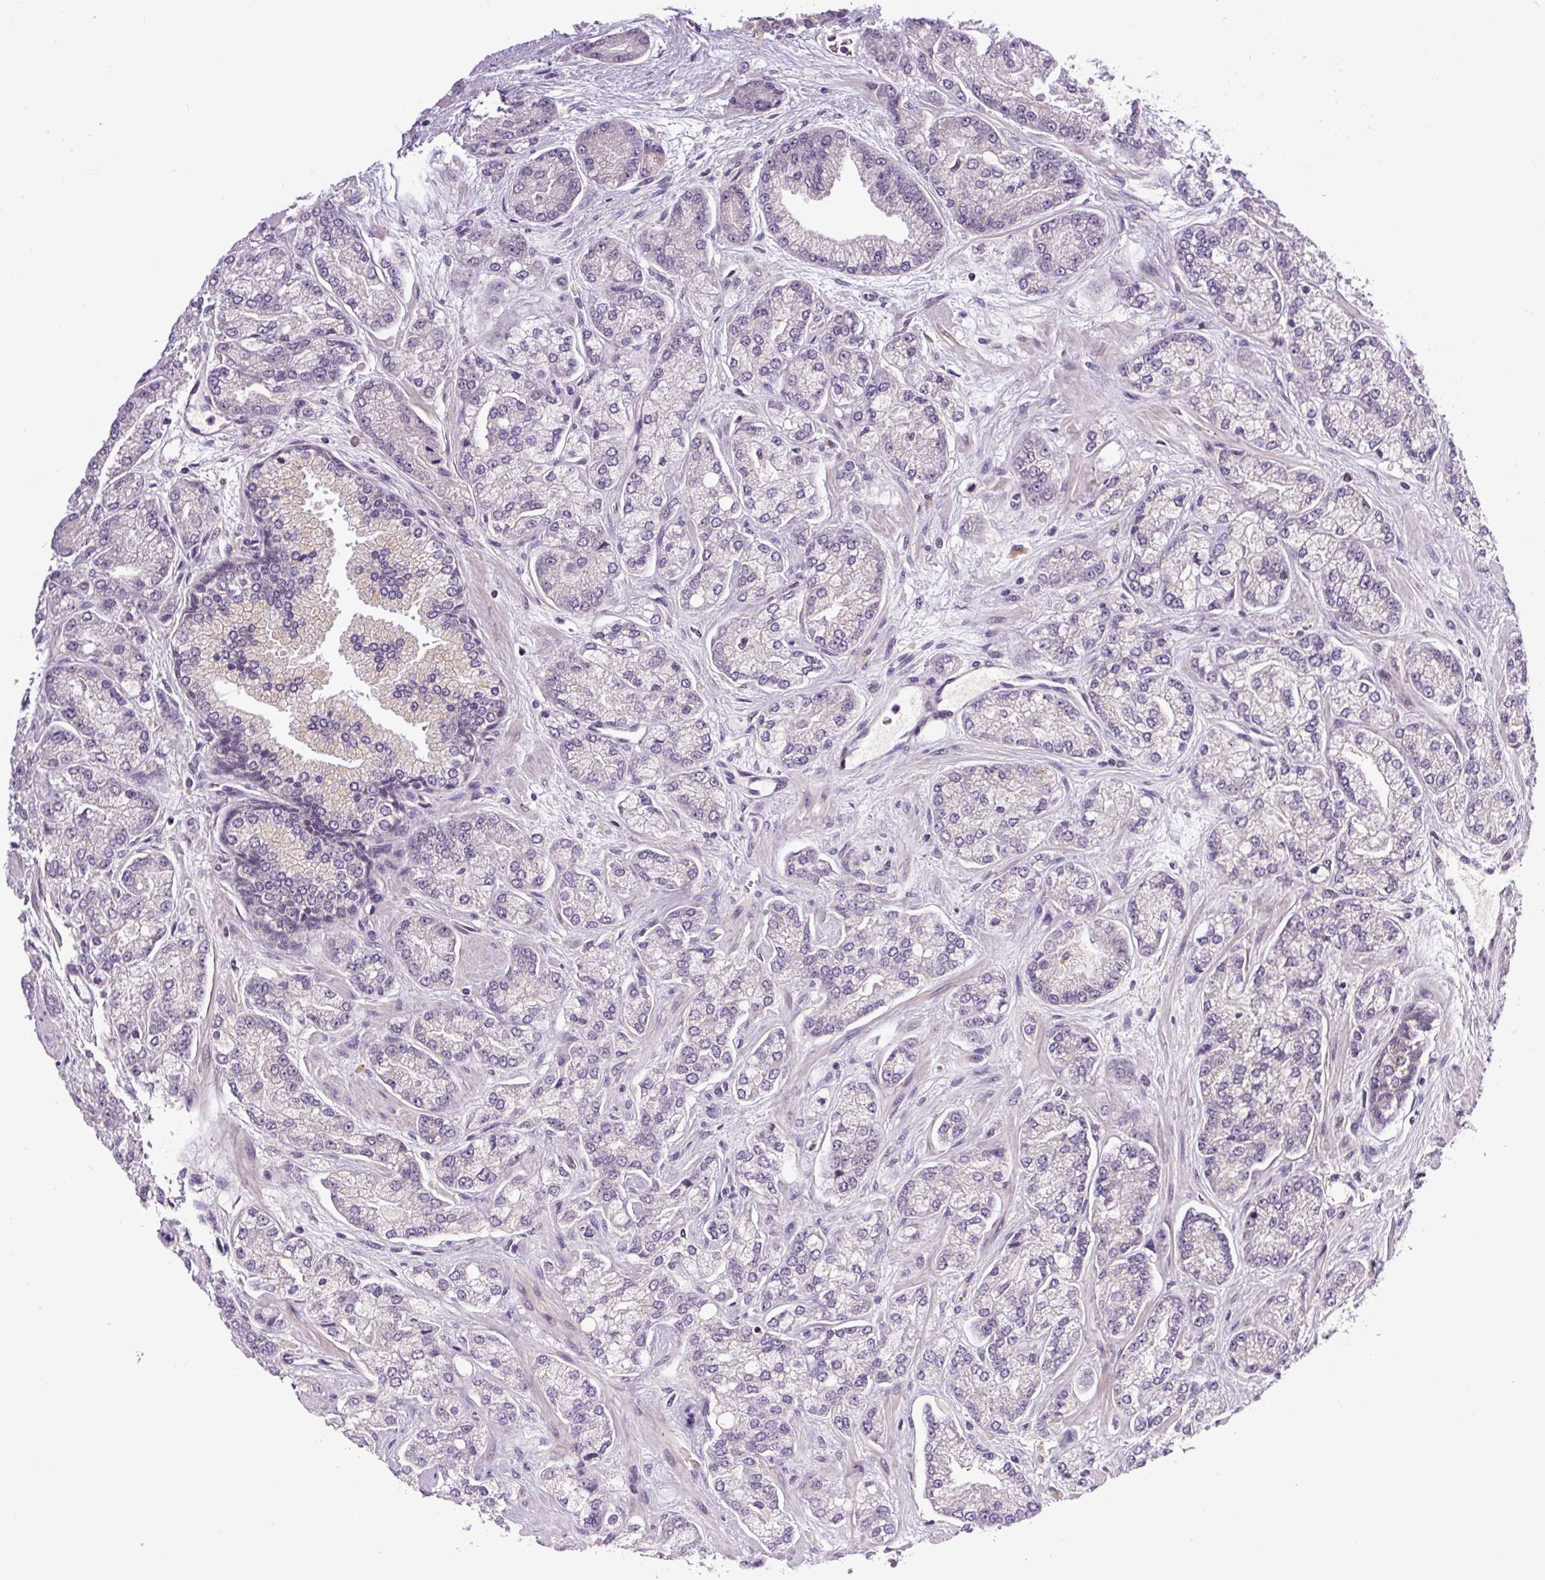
{"staining": {"intensity": "negative", "quantity": "none", "location": "none"}, "tissue": "prostate cancer", "cell_type": "Tumor cells", "image_type": "cancer", "snomed": [{"axis": "morphology", "description": "Adenocarcinoma, High grade"}, {"axis": "topography", "description": "Prostate"}], "caption": "This is a histopathology image of immunohistochemistry (IHC) staining of prostate high-grade adenocarcinoma, which shows no positivity in tumor cells.", "gene": "PCM1", "patient": {"sex": "male", "age": 68}}